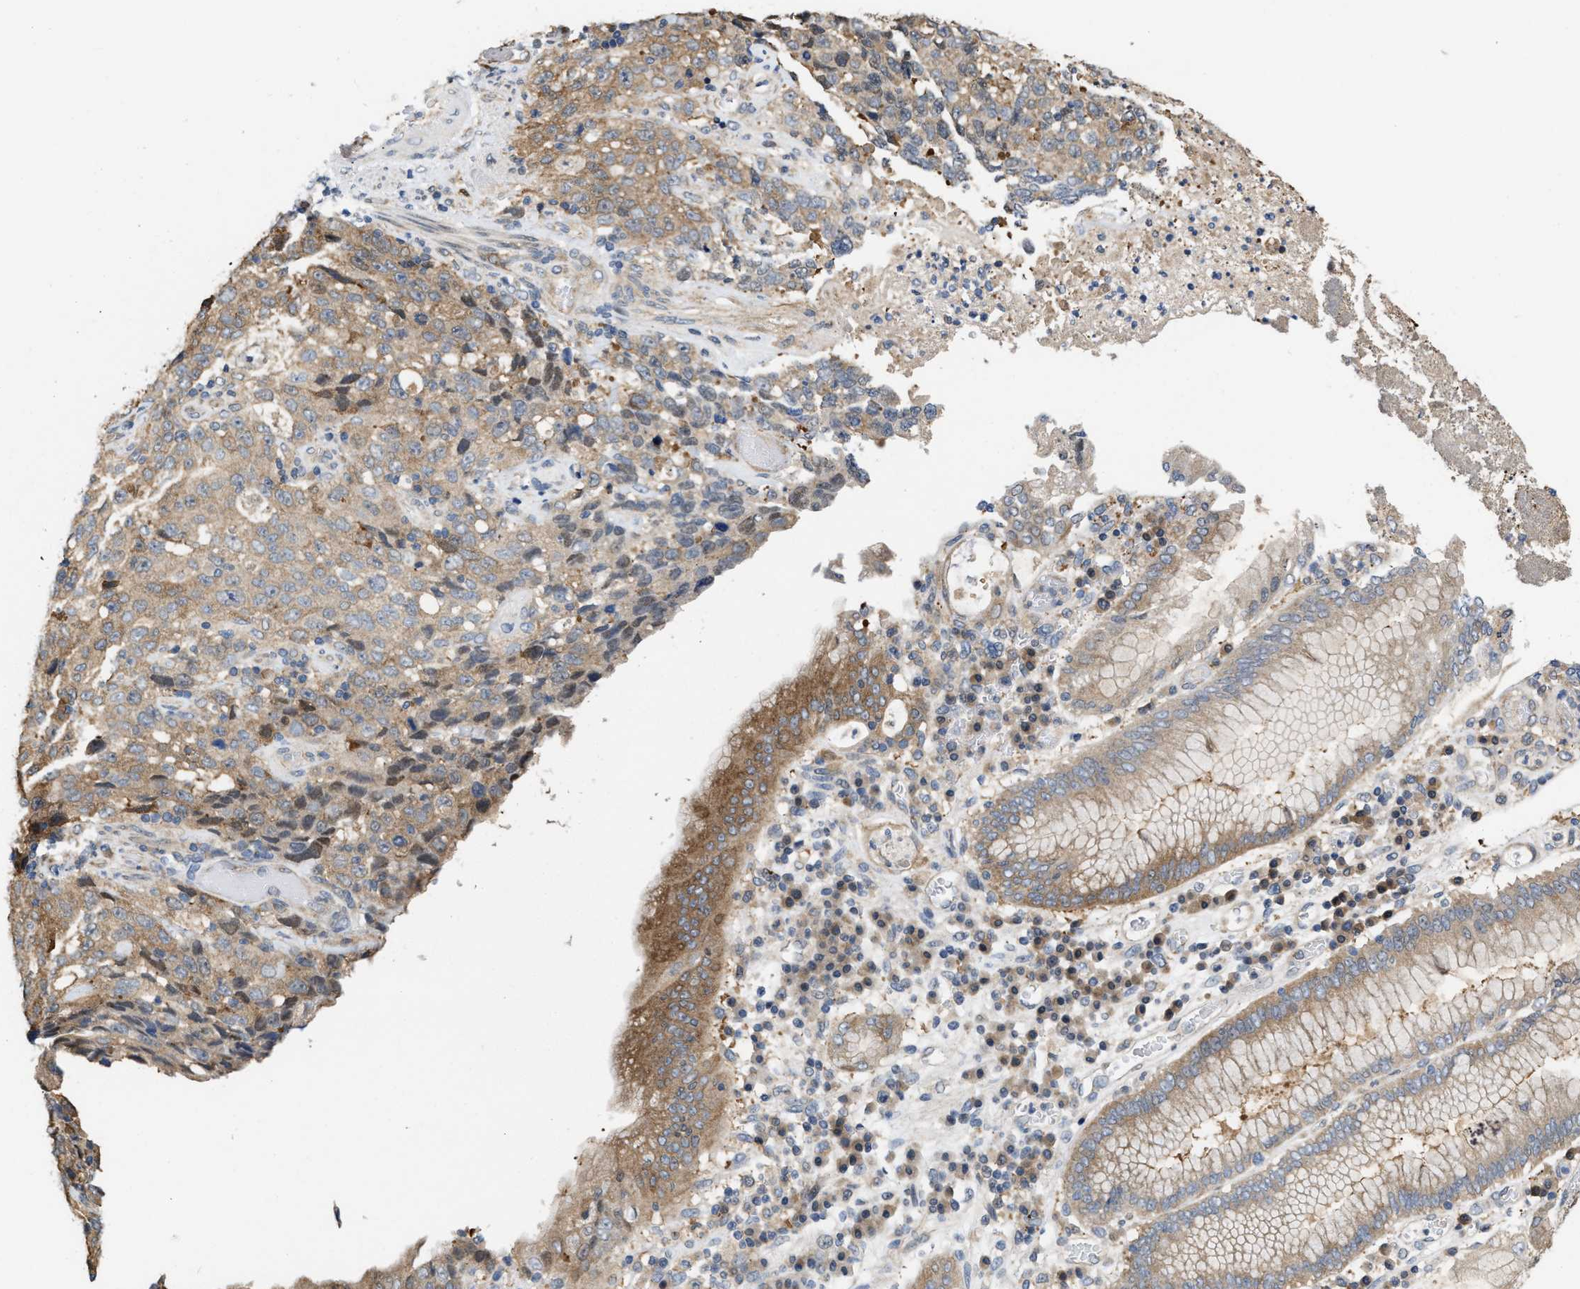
{"staining": {"intensity": "moderate", "quantity": ">75%", "location": "cytoplasmic/membranous"}, "tissue": "stomach cancer", "cell_type": "Tumor cells", "image_type": "cancer", "snomed": [{"axis": "morphology", "description": "Normal tissue, NOS"}, {"axis": "morphology", "description": "Adenocarcinoma, NOS"}, {"axis": "topography", "description": "Stomach"}], "caption": "Immunohistochemistry staining of stomach cancer, which exhibits medium levels of moderate cytoplasmic/membranous staining in approximately >75% of tumor cells indicating moderate cytoplasmic/membranous protein positivity. The staining was performed using DAB (3,3'-diaminobenzidine) (brown) for protein detection and nuclei were counterstained in hematoxylin (blue).", "gene": "CSNK1A1", "patient": {"sex": "male", "age": 48}}